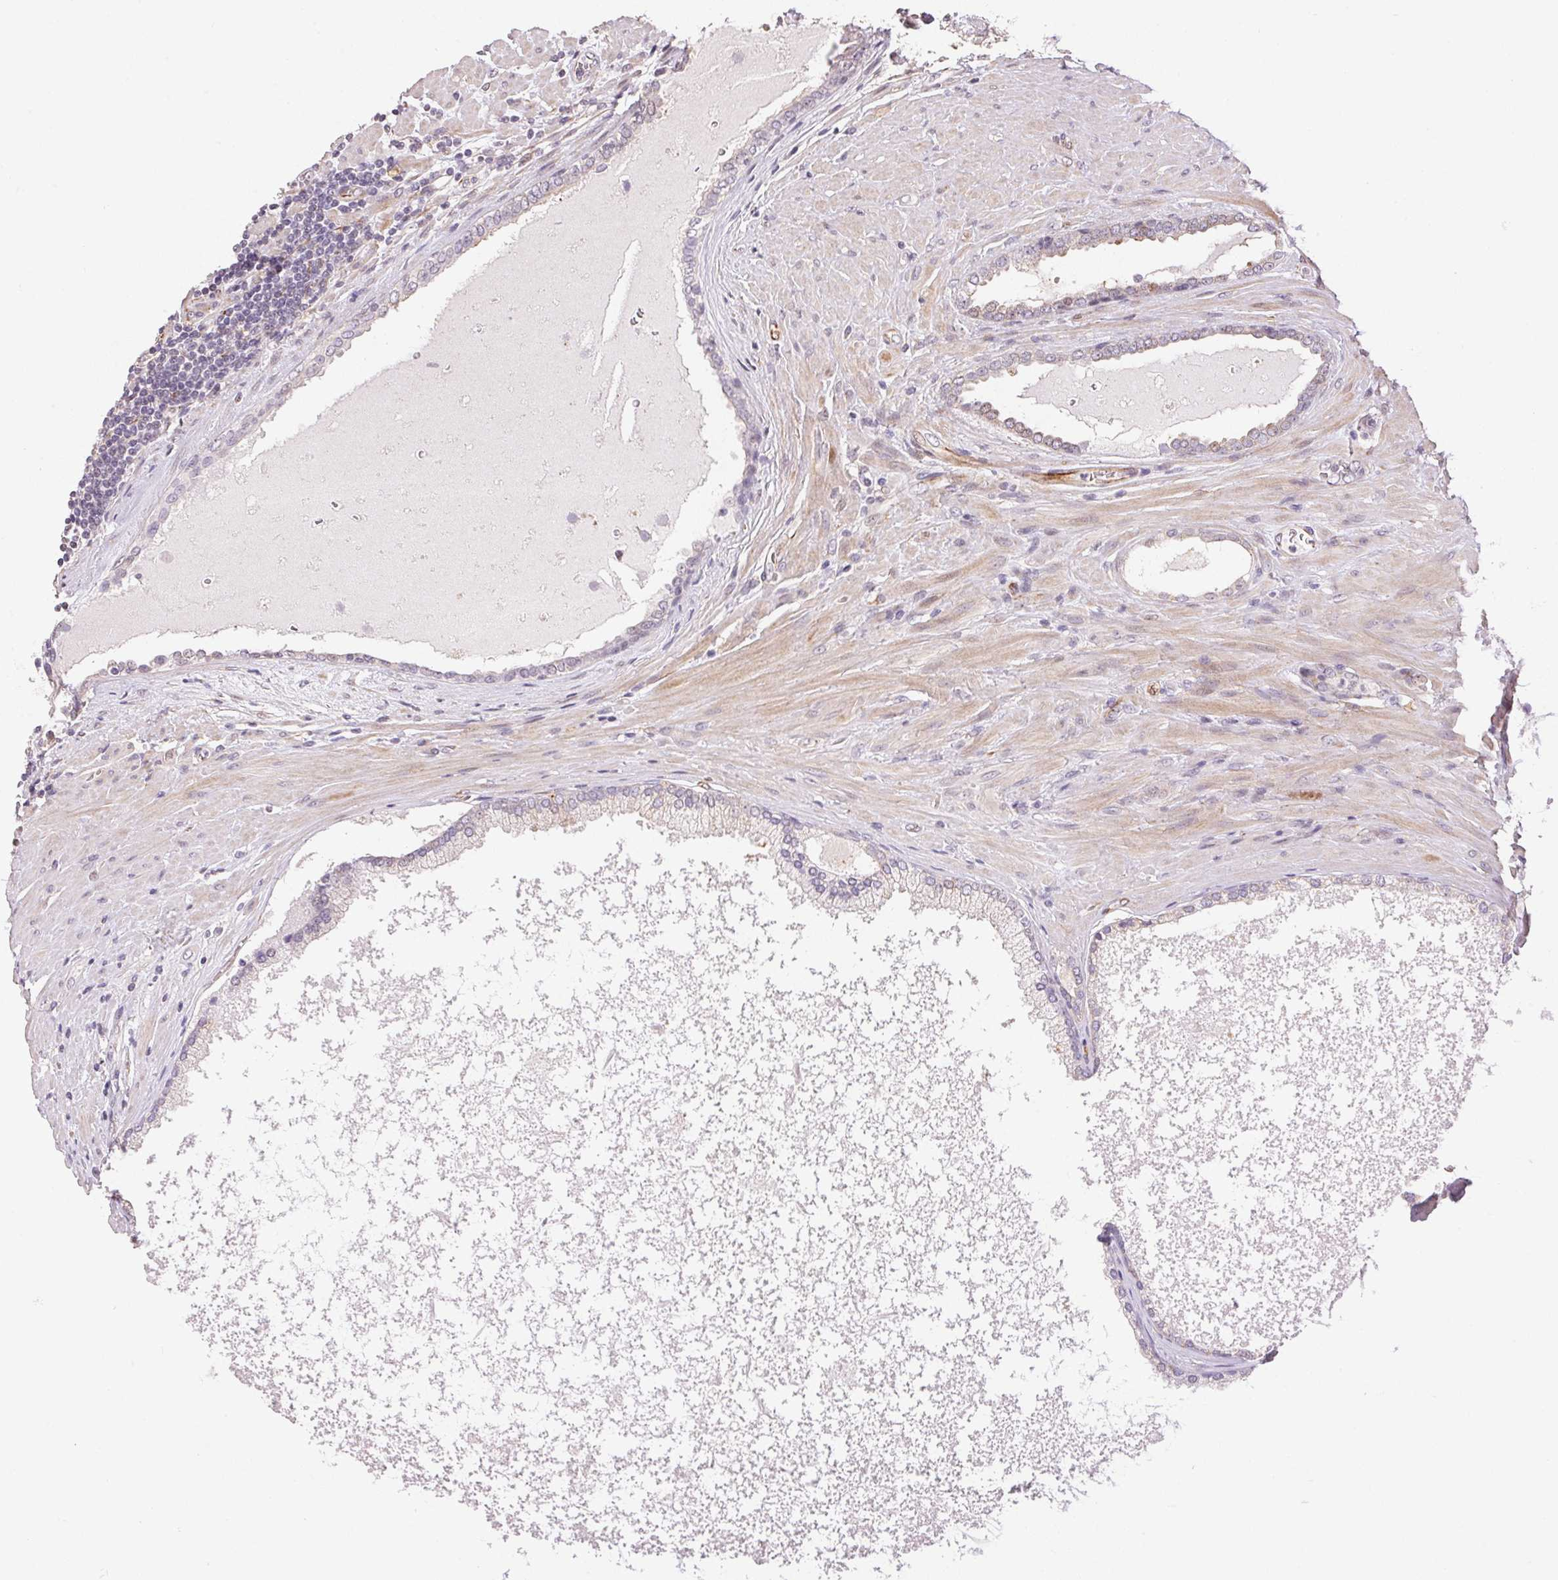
{"staining": {"intensity": "negative", "quantity": "none", "location": "none"}, "tissue": "prostate cancer", "cell_type": "Tumor cells", "image_type": "cancer", "snomed": [{"axis": "morphology", "description": "Adenocarcinoma, High grade"}, {"axis": "topography", "description": "Prostate"}], "caption": "A high-resolution image shows immunohistochemistry (IHC) staining of prostate cancer, which demonstrates no significant expression in tumor cells.", "gene": "GYG2", "patient": {"sex": "male", "age": 73}}